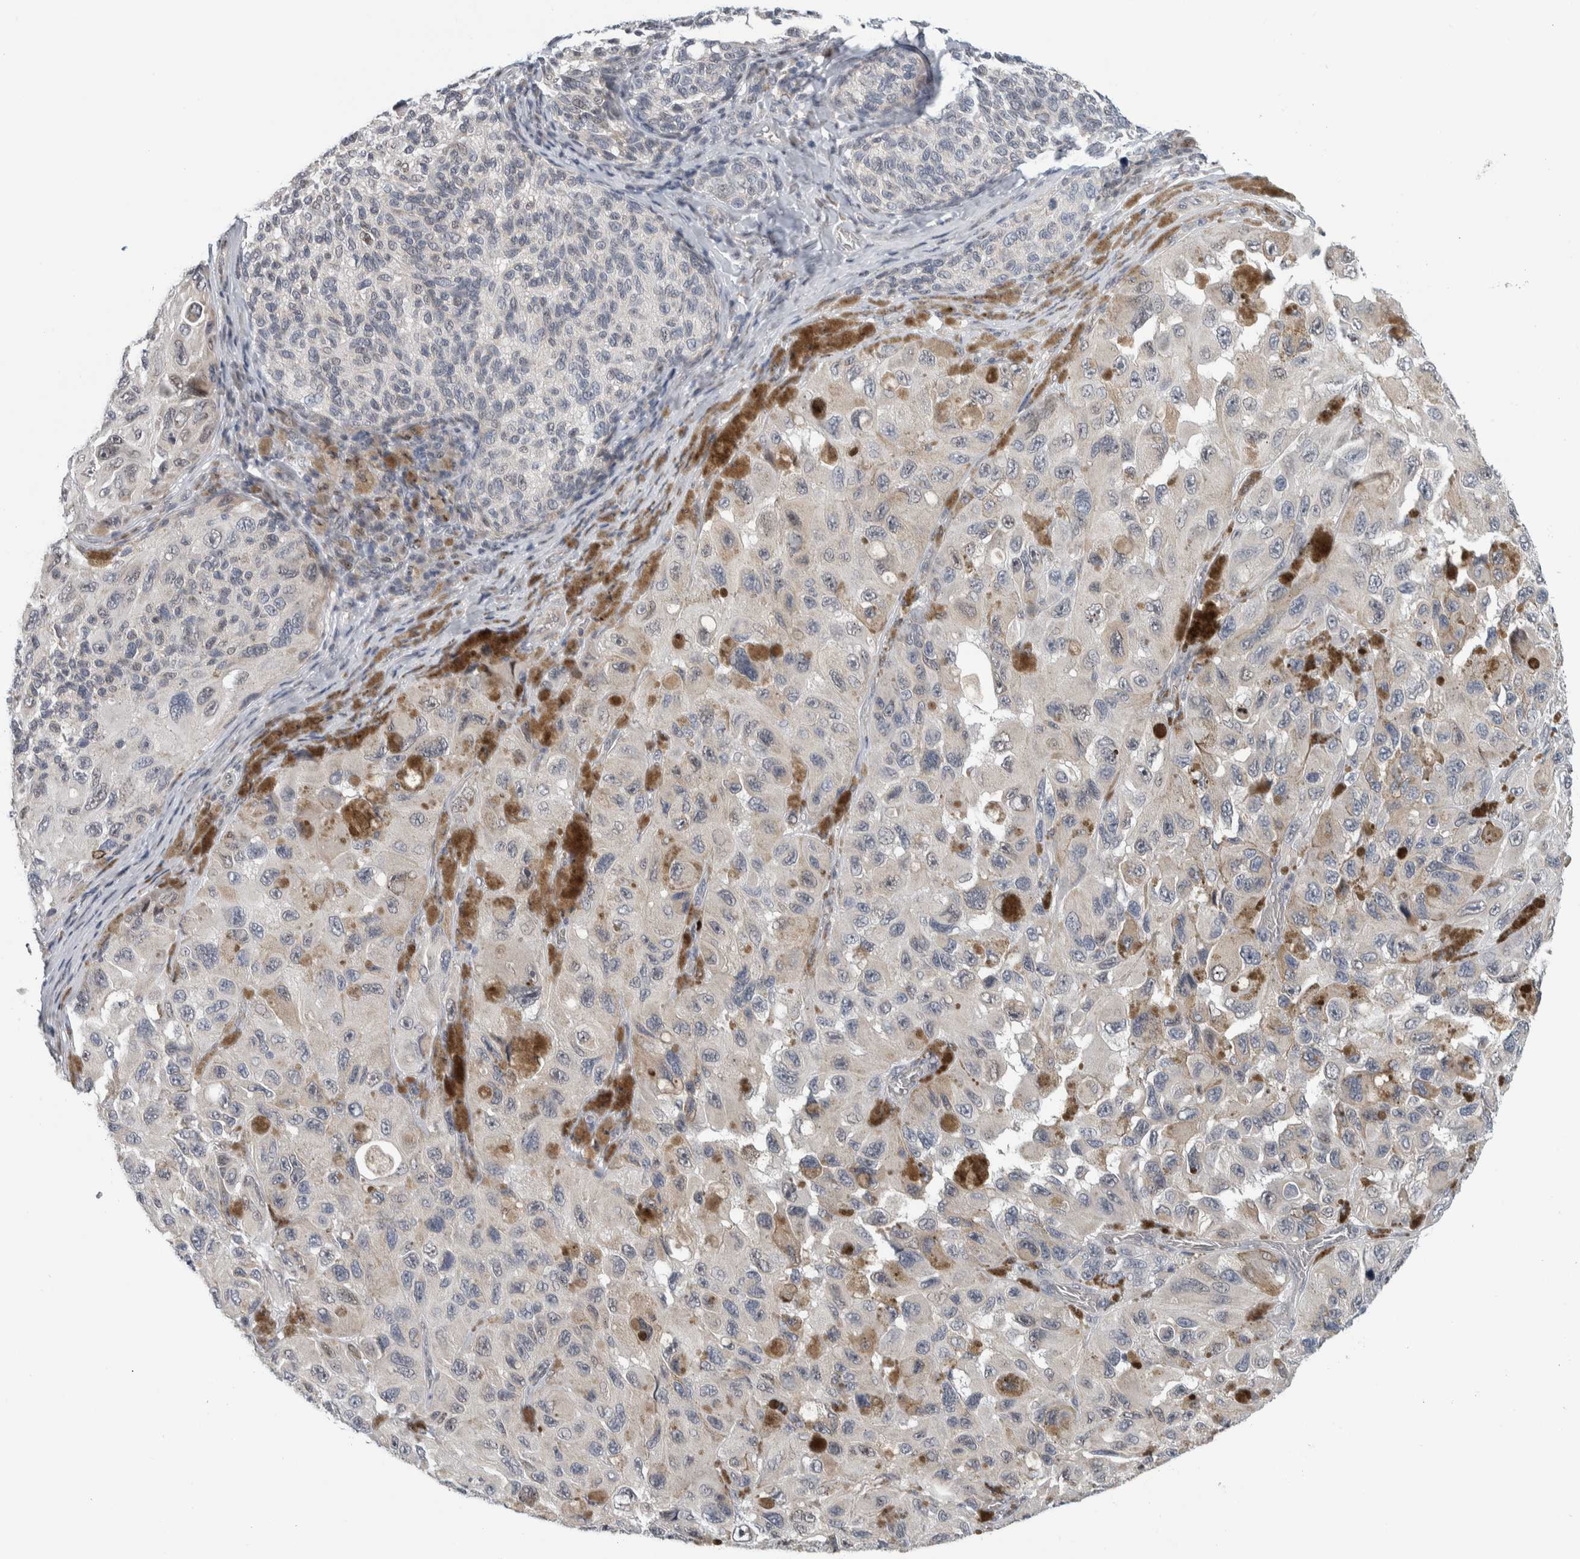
{"staining": {"intensity": "negative", "quantity": "none", "location": "none"}, "tissue": "melanoma", "cell_type": "Tumor cells", "image_type": "cancer", "snomed": [{"axis": "morphology", "description": "Malignant melanoma, NOS"}, {"axis": "topography", "description": "Skin"}], "caption": "This is a histopathology image of immunohistochemistry staining of malignant melanoma, which shows no positivity in tumor cells.", "gene": "NEUROD1", "patient": {"sex": "female", "age": 73}}